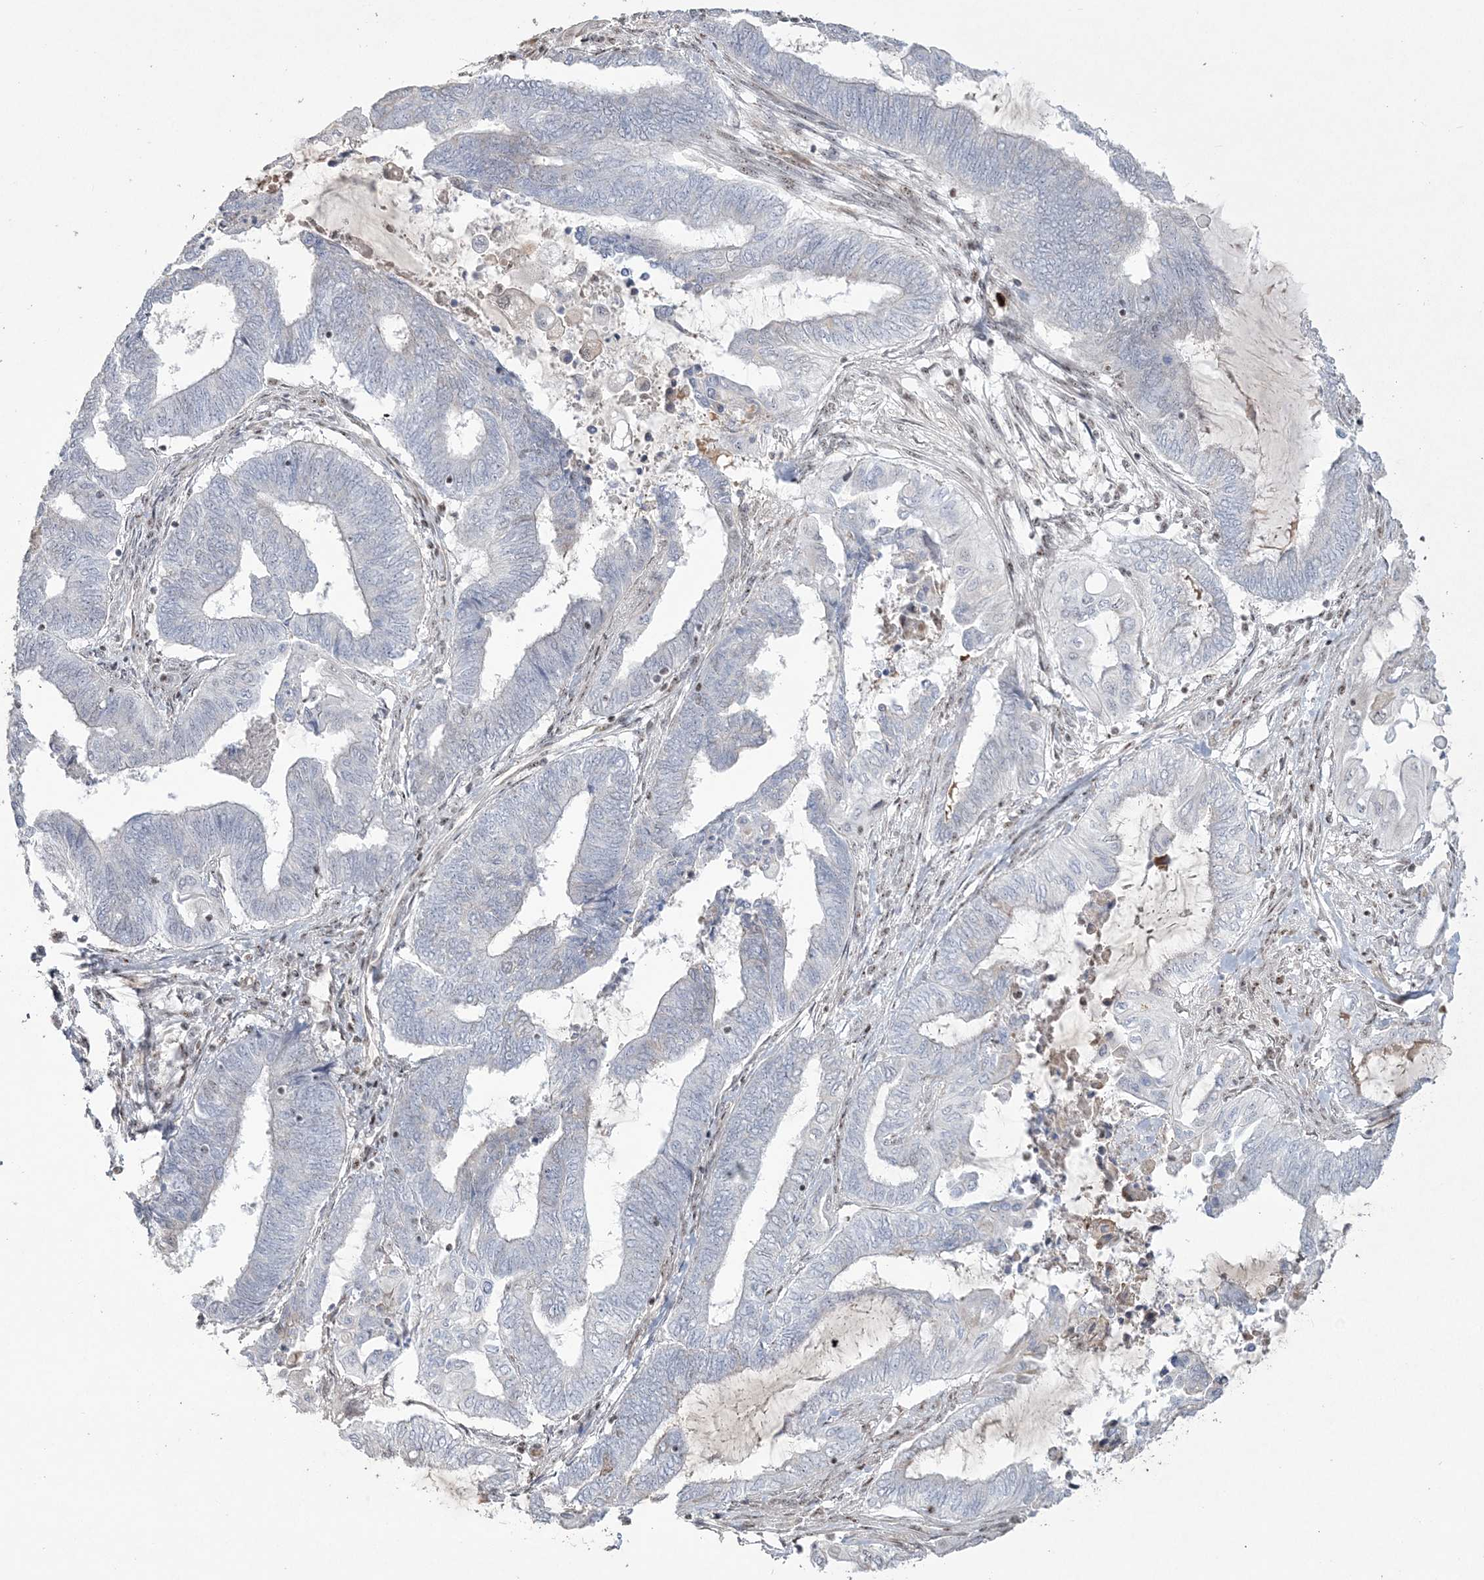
{"staining": {"intensity": "negative", "quantity": "none", "location": "none"}, "tissue": "endometrial cancer", "cell_type": "Tumor cells", "image_type": "cancer", "snomed": [{"axis": "morphology", "description": "Adenocarcinoma, NOS"}, {"axis": "topography", "description": "Uterus"}, {"axis": "topography", "description": "Endometrium"}], "caption": "Tumor cells show no significant expression in endometrial cancer (adenocarcinoma). (DAB immunohistochemistry, high magnification).", "gene": "RBM17", "patient": {"sex": "female", "age": 70}}